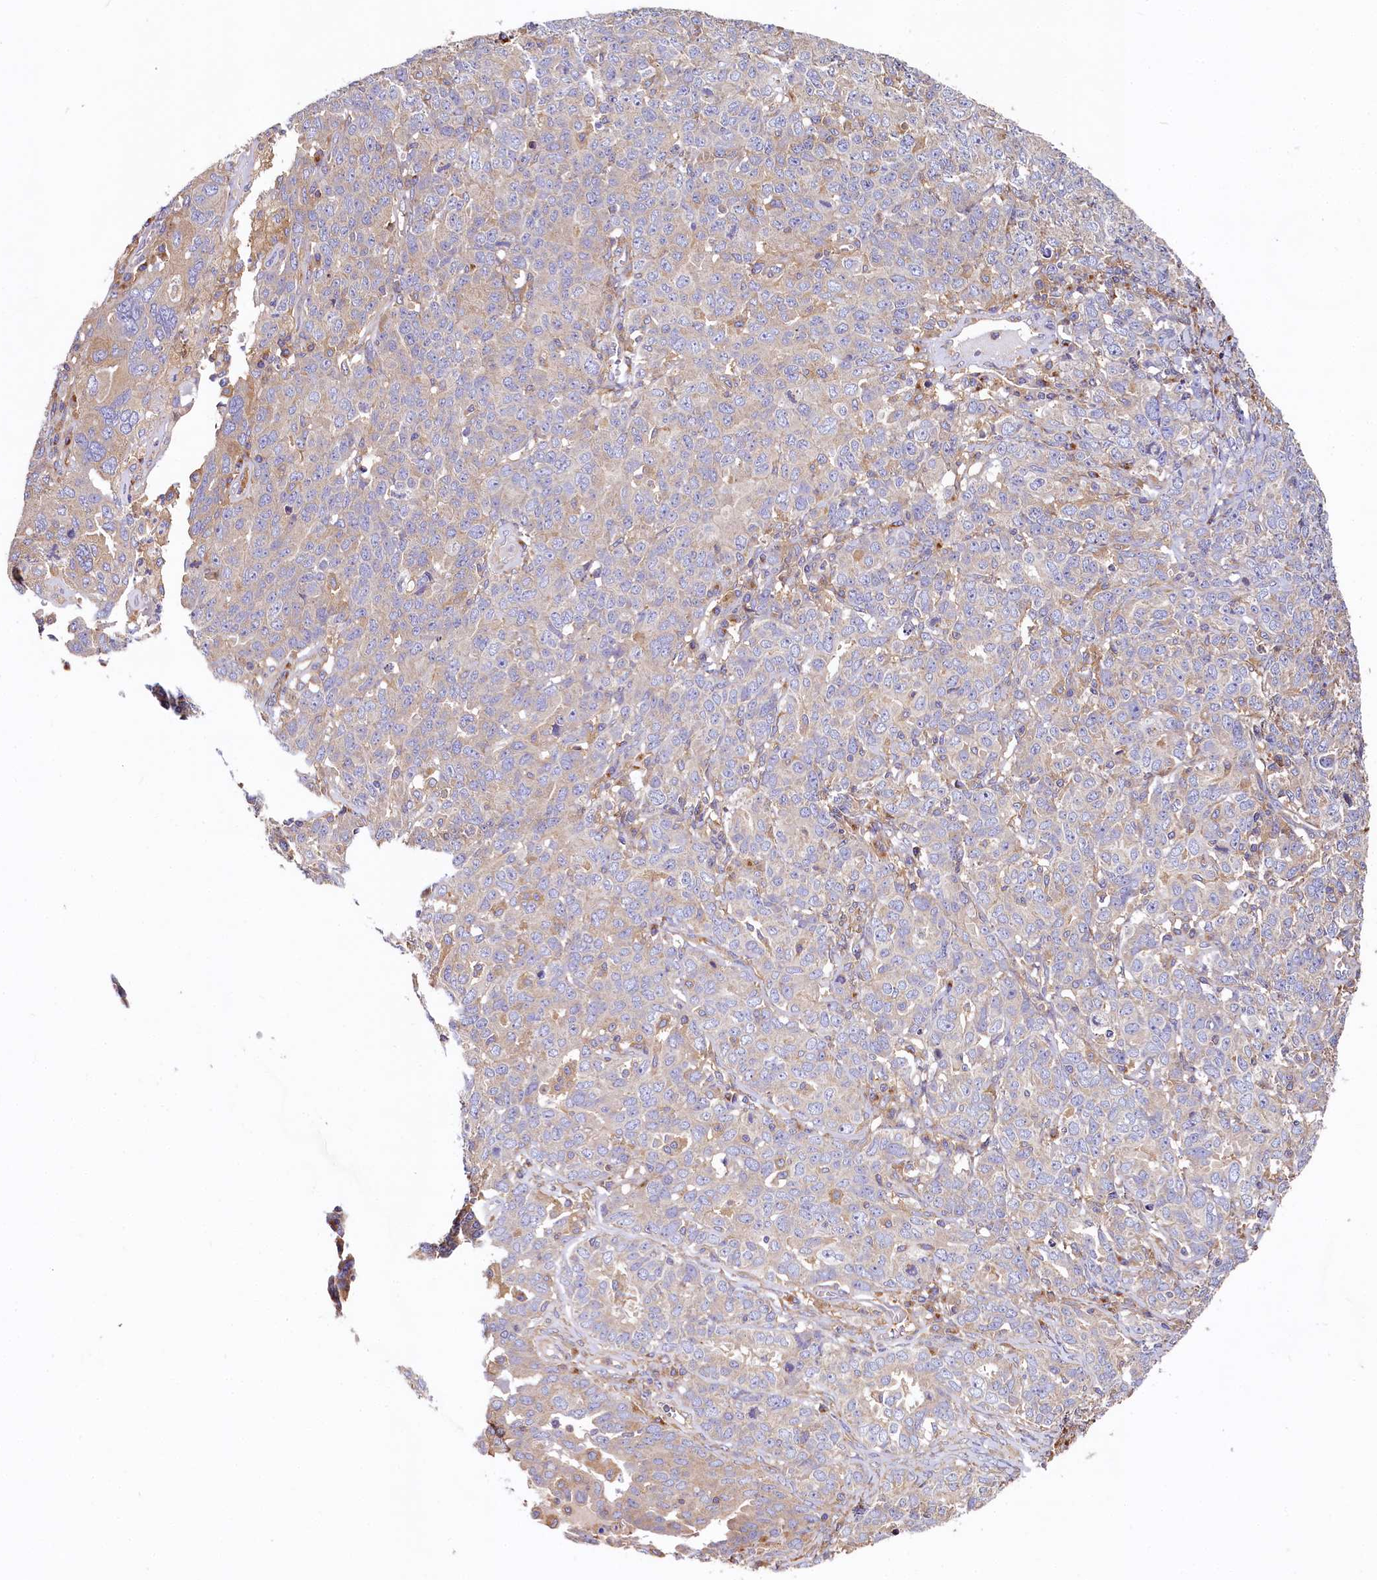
{"staining": {"intensity": "weak", "quantity": "<25%", "location": "cytoplasmic/membranous"}, "tissue": "ovarian cancer", "cell_type": "Tumor cells", "image_type": "cancer", "snomed": [{"axis": "morphology", "description": "Carcinoma, endometroid"}, {"axis": "topography", "description": "Ovary"}], "caption": "Immunohistochemistry (IHC) of human ovarian endometroid carcinoma shows no expression in tumor cells.", "gene": "PPIP5K1", "patient": {"sex": "female", "age": 62}}